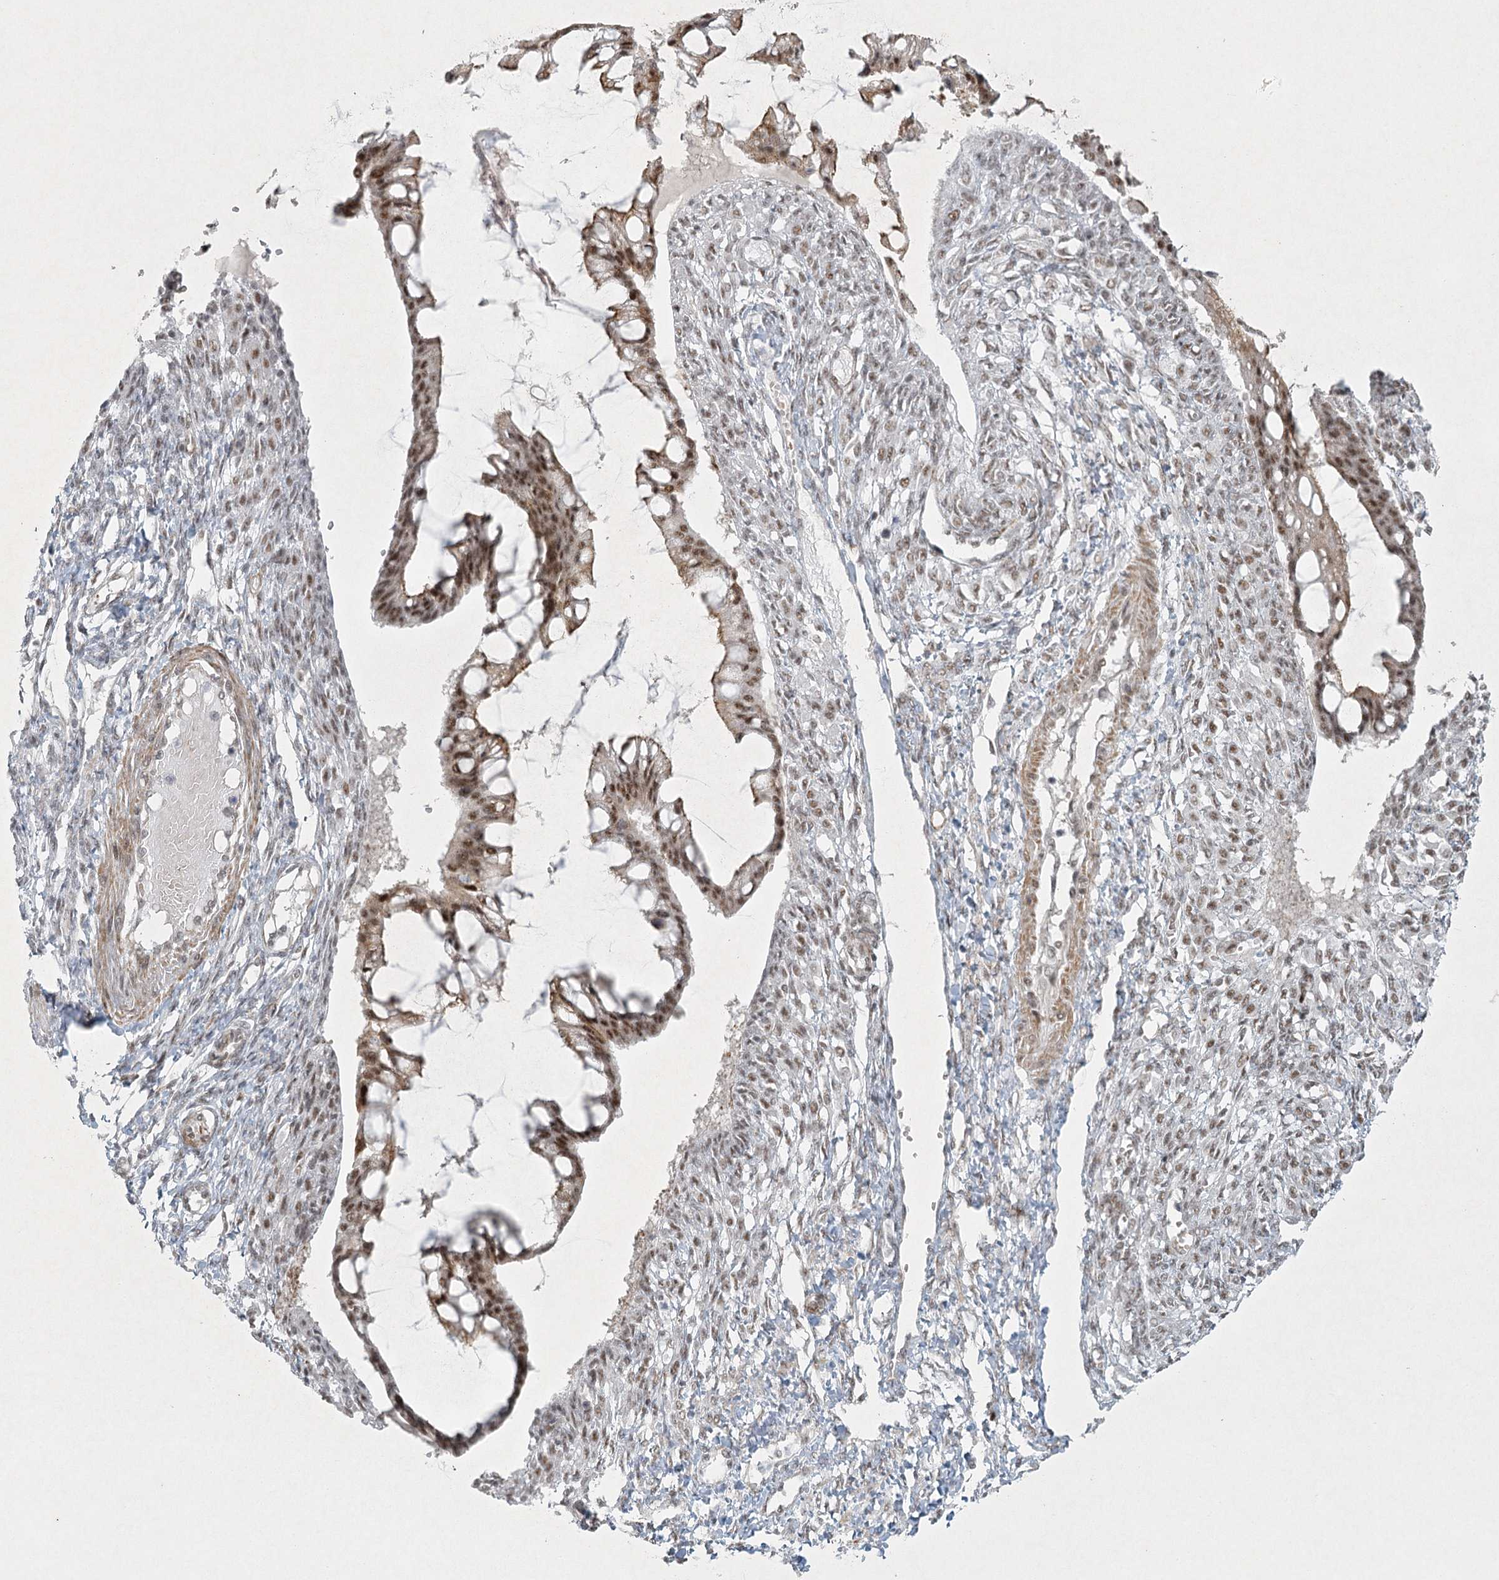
{"staining": {"intensity": "moderate", "quantity": ">75%", "location": "nuclear"}, "tissue": "ovarian cancer", "cell_type": "Tumor cells", "image_type": "cancer", "snomed": [{"axis": "morphology", "description": "Cystadenocarcinoma, mucinous, NOS"}, {"axis": "topography", "description": "Ovary"}], "caption": "High-magnification brightfield microscopy of ovarian mucinous cystadenocarcinoma stained with DAB (3,3'-diaminobenzidine) (brown) and counterstained with hematoxylin (blue). tumor cells exhibit moderate nuclear positivity is seen in about>75% of cells.", "gene": "U2SURP", "patient": {"sex": "female", "age": 73}}